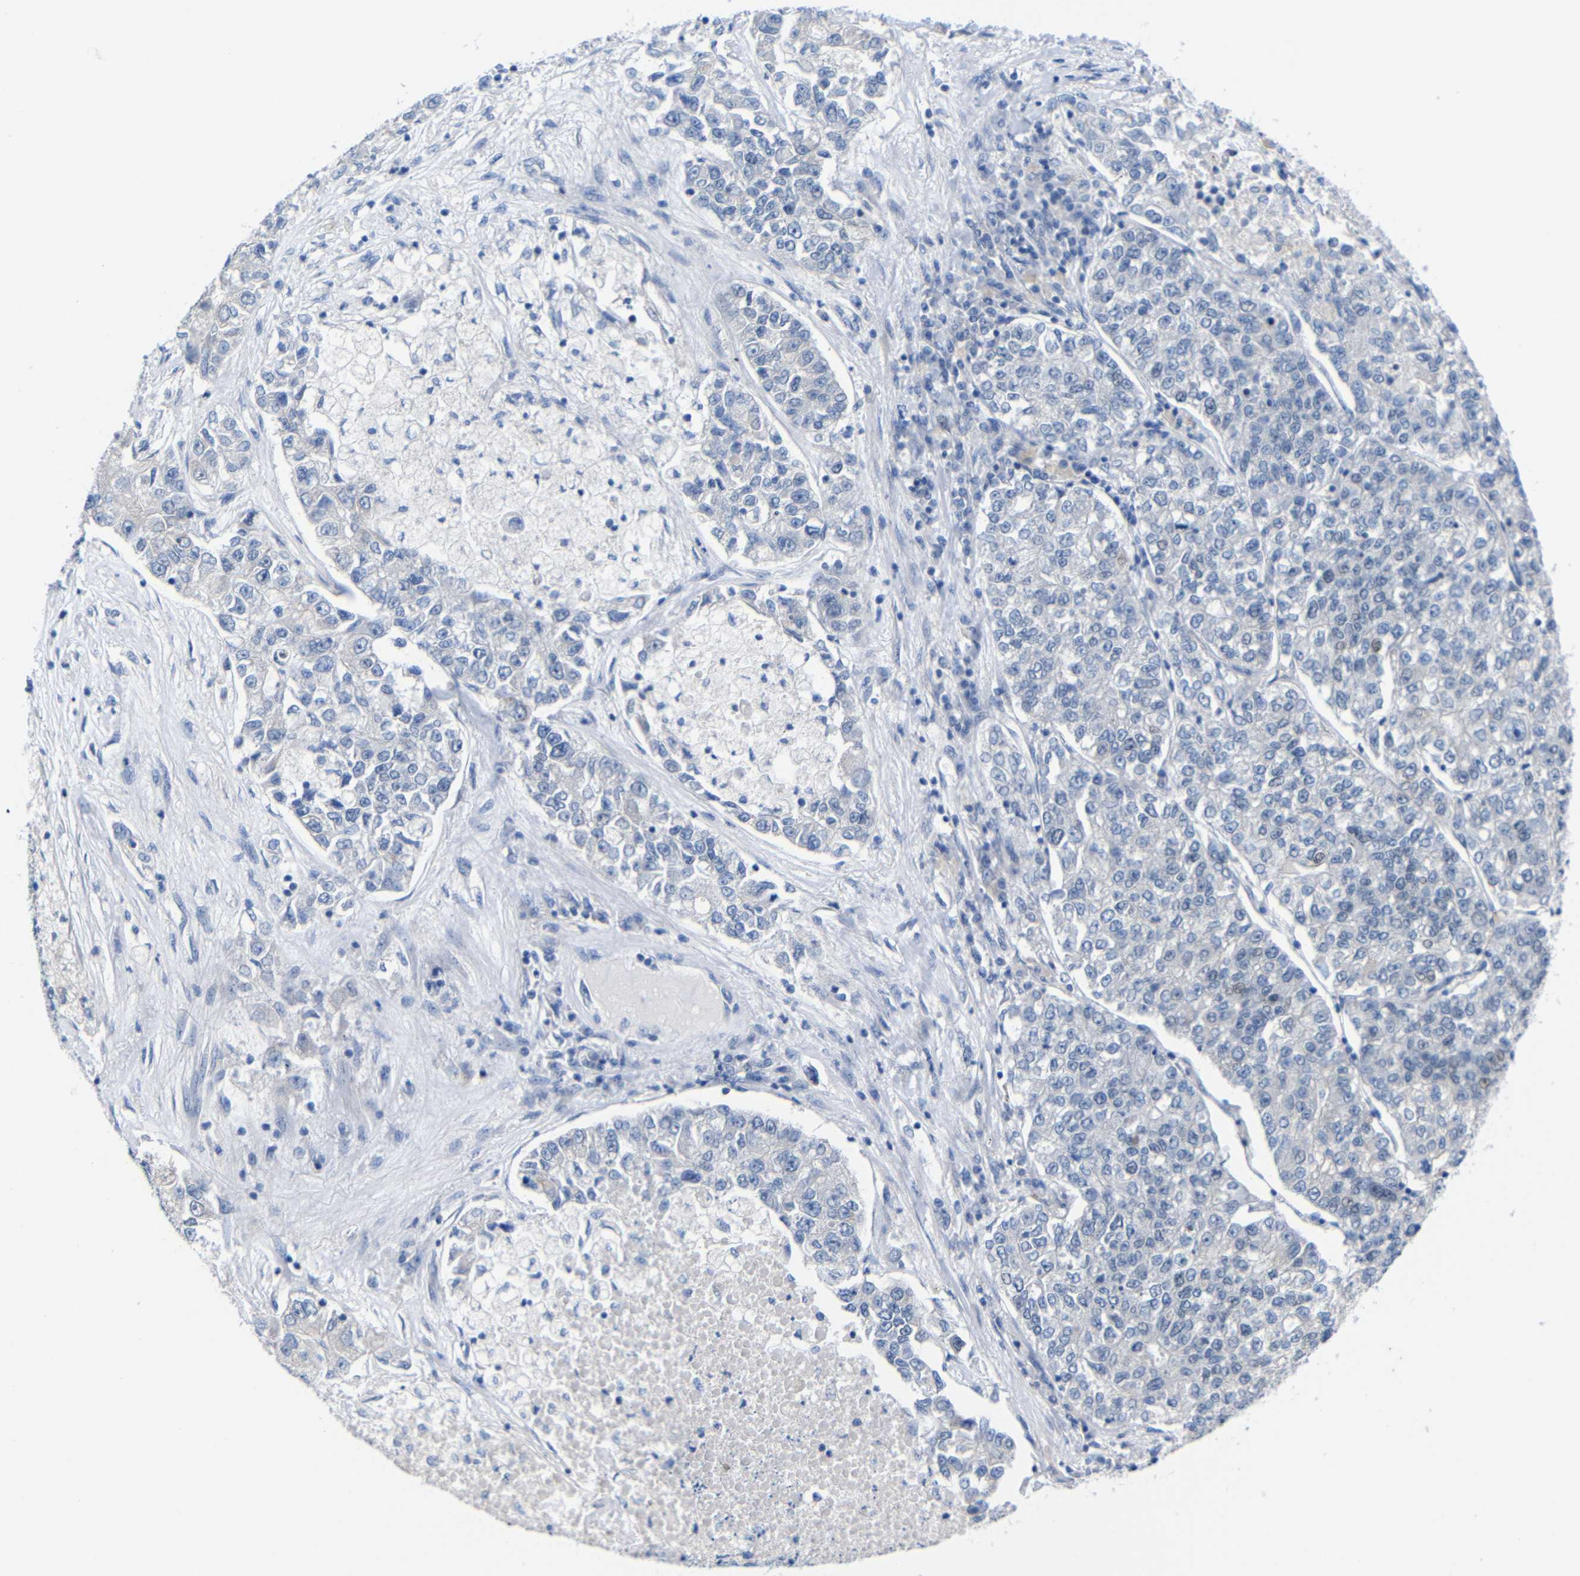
{"staining": {"intensity": "weak", "quantity": "<25%", "location": "nuclear"}, "tissue": "lung cancer", "cell_type": "Tumor cells", "image_type": "cancer", "snomed": [{"axis": "morphology", "description": "Adenocarcinoma, NOS"}, {"axis": "topography", "description": "Lung"}], "caption": "Lung cancer (adenocarcinoma) was stained to show a protein in brown. There is no significant staining in tumor cells. (DAB (3,3'-diaminobenzidine) immunohistochemistry visualized using brightfield microscopy, high magnification).", "gene": "CMTM1", "patient": {"sex": "male", "age": 49}}